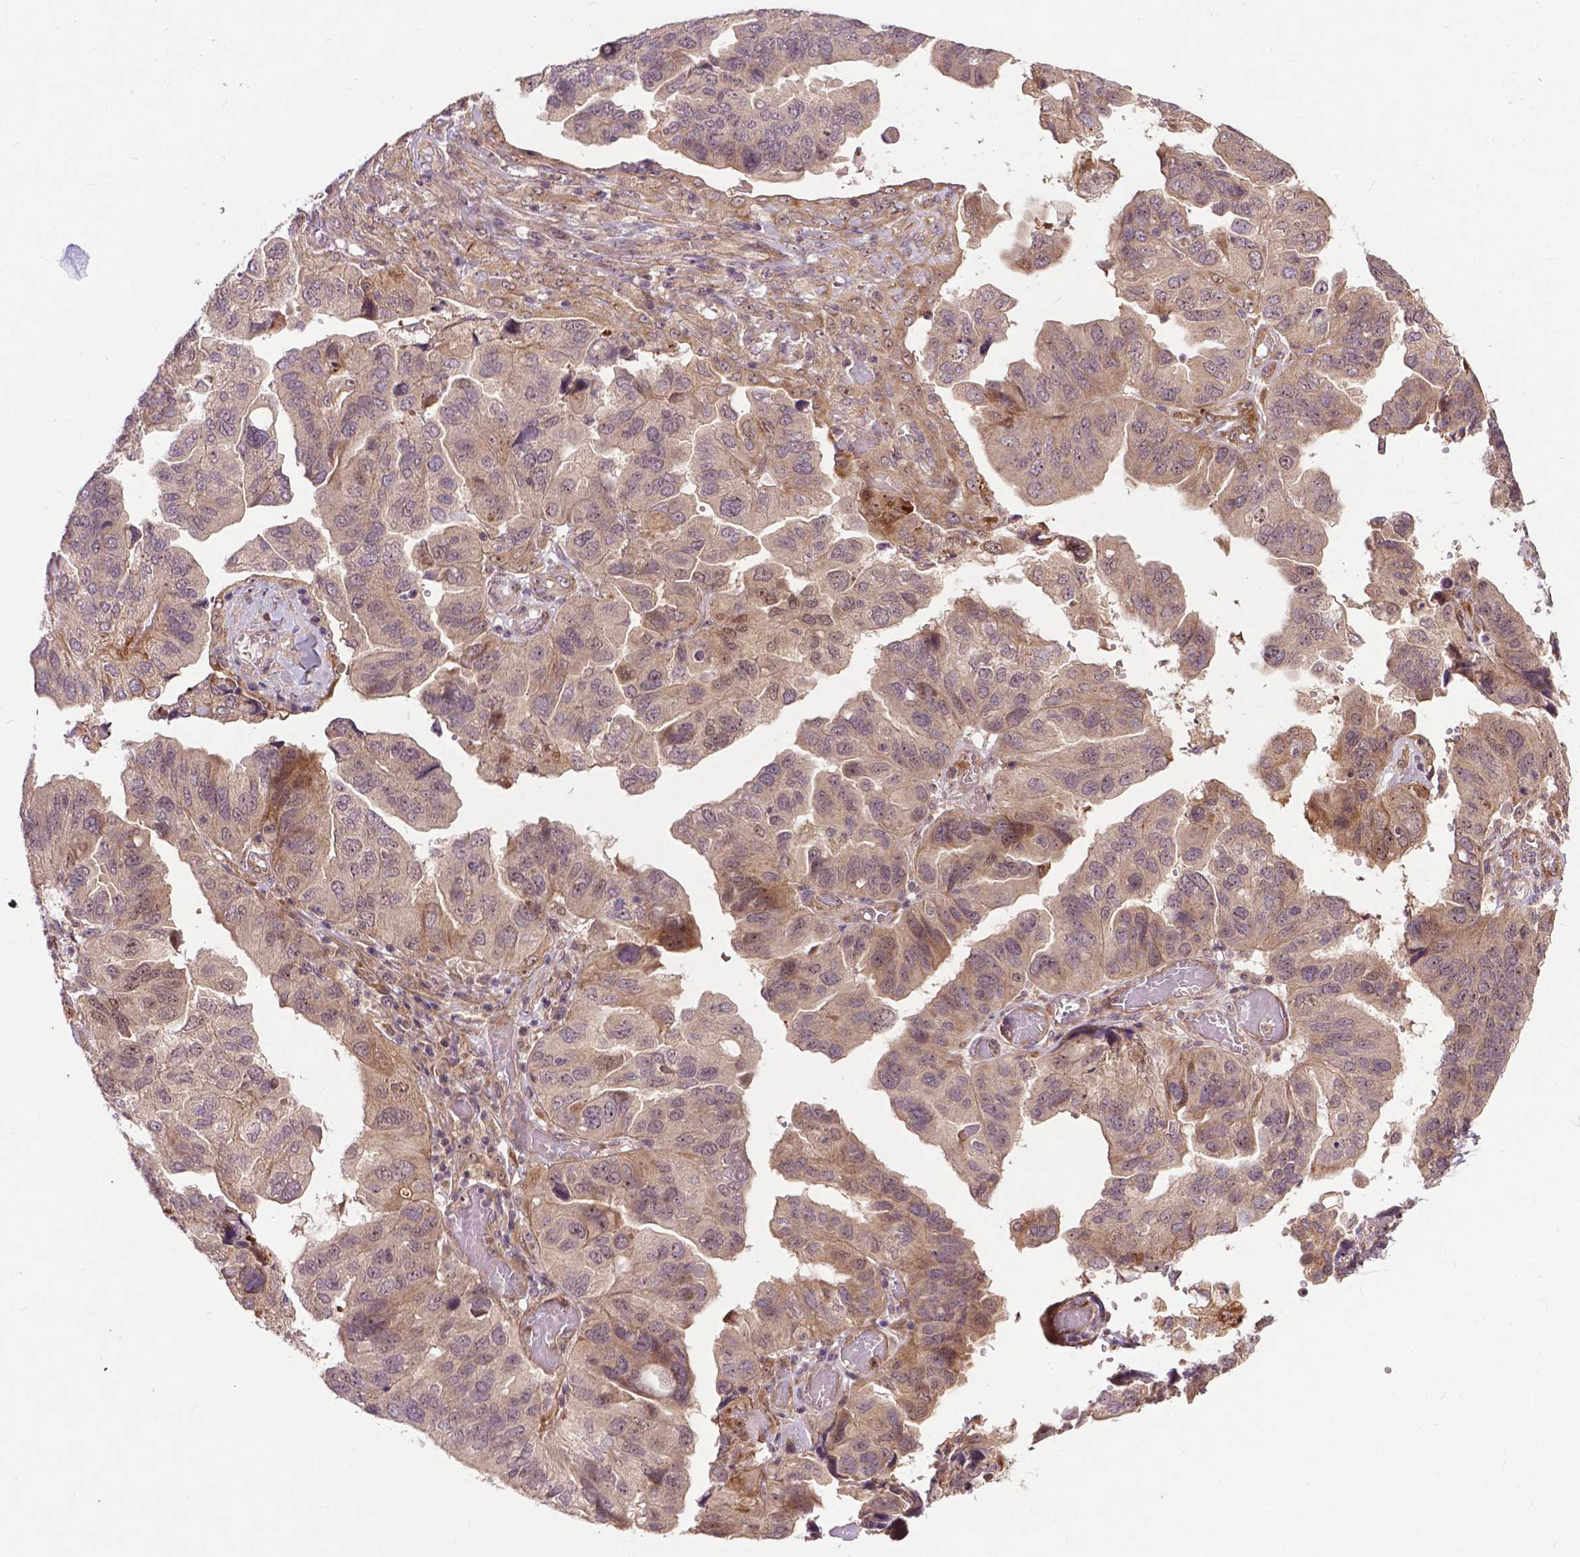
{"staining": {"intensity": "weak", "quantity": ">75%", "location": "cytoplasmic/membranous"}, "tissue": "ovarian cancer", "cell_type": "Tumor cells", "image_type": "cancer", "snomed": [{"axis": "morphology", "description": "Cystadenocarcinoma, serous, NOS"}, {"axis": "topography", "description": "Ovary"}], "caption": "Tumor cells demonstrate low levels of weak cytoplasmic/membranous staining in about >75% of cells in human ovarian cancer.", "gene": "PARP3", "patient": {"sex": "female", "age": 79}}